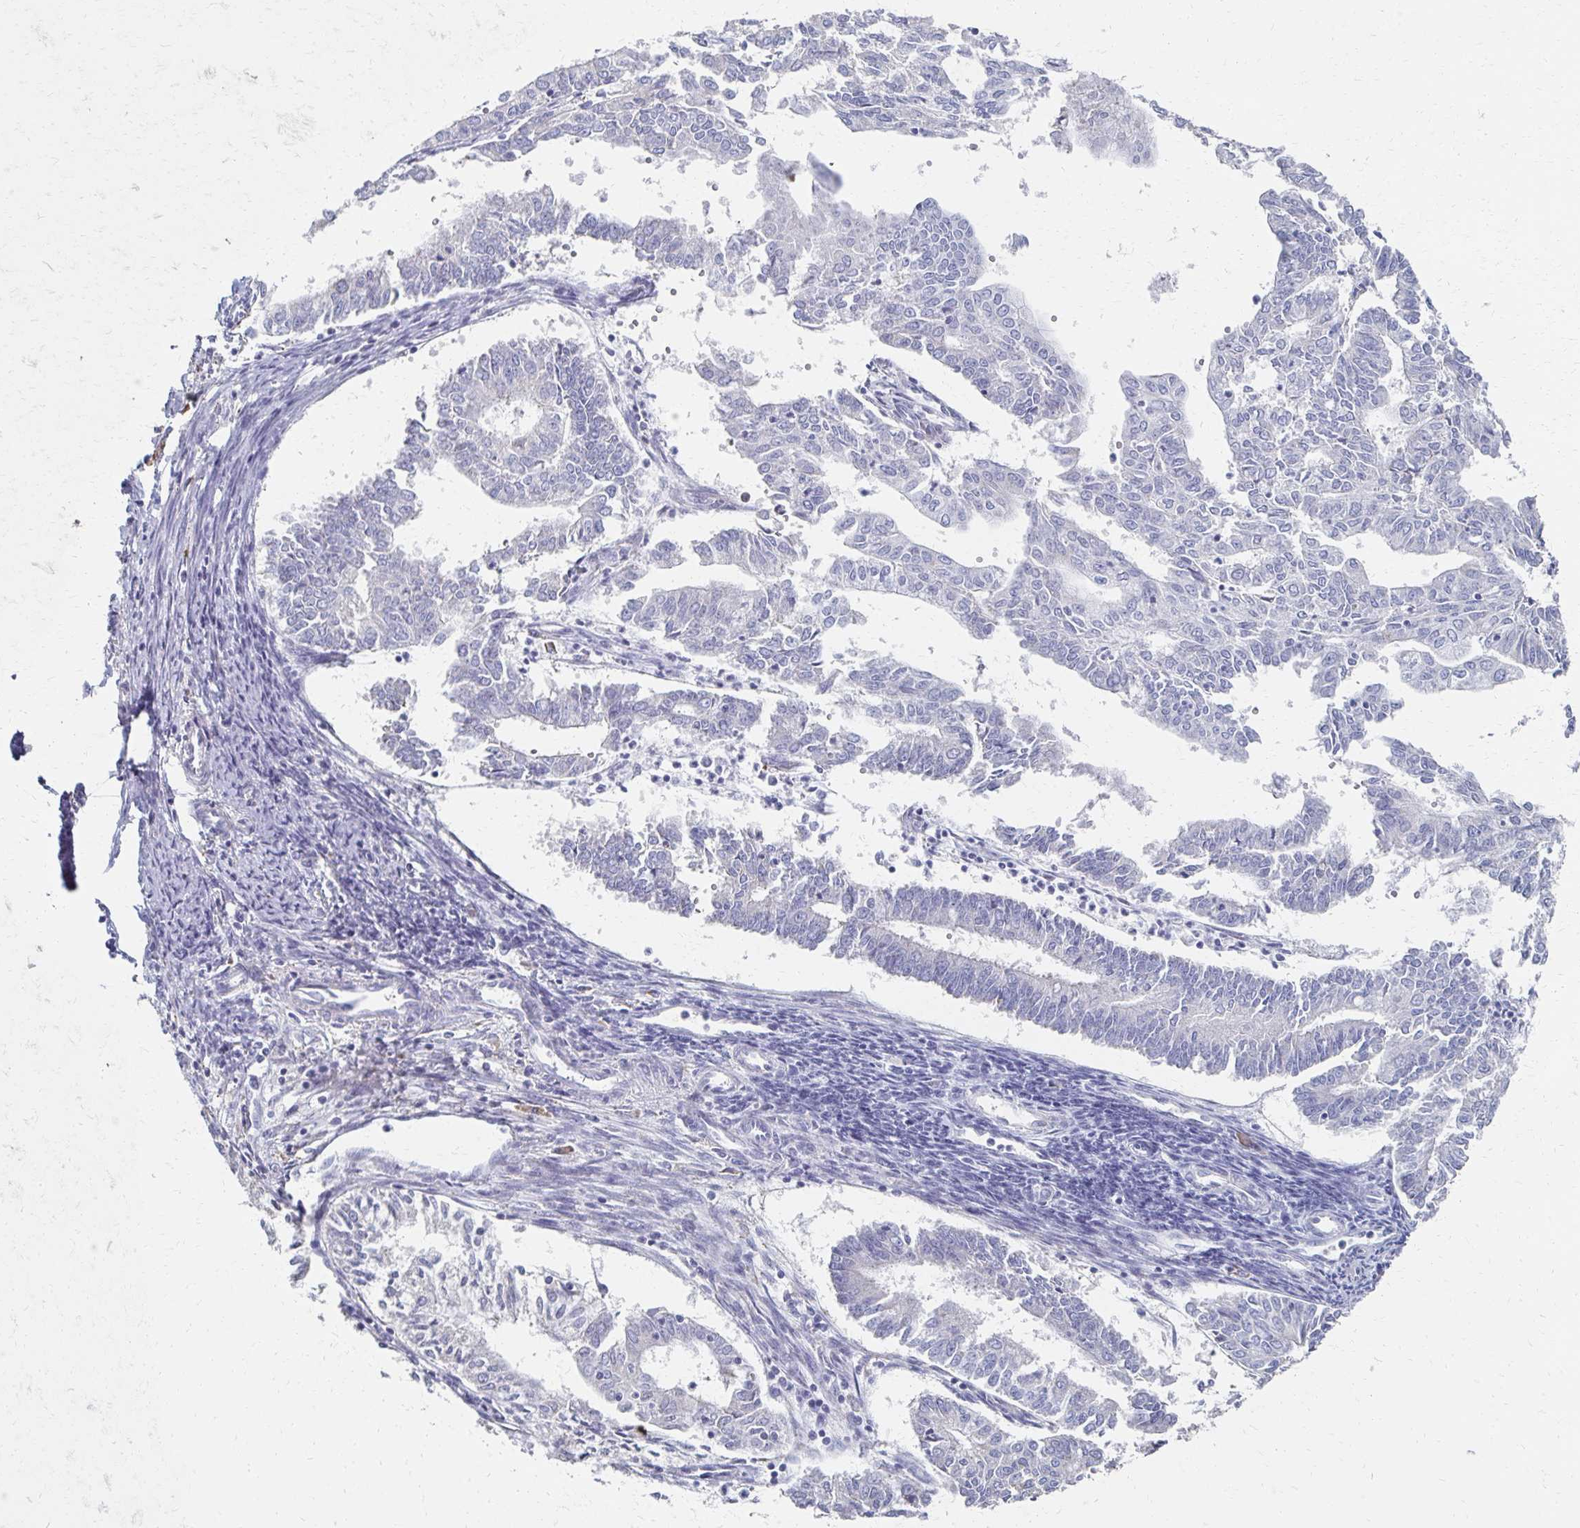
{"staining": {"intensity": "negative", "quantity": "none", "location": "none"}, "tissue": "endometrial cancer", "cell_type": "Tumor cells", "image_type": "cancer", "snomed": [{"axis": "morphology", "description": "Adenocarcinoma, NOS"}, {"axis": "topography", "description": "Endometrium"}], "caption": "Immunohistochemistry of human adenocarcinoma (endometrial) displays no staining in tumor cells.", "gene": "ATP1A3", "patient": {"sex": "female", "age": 61}}